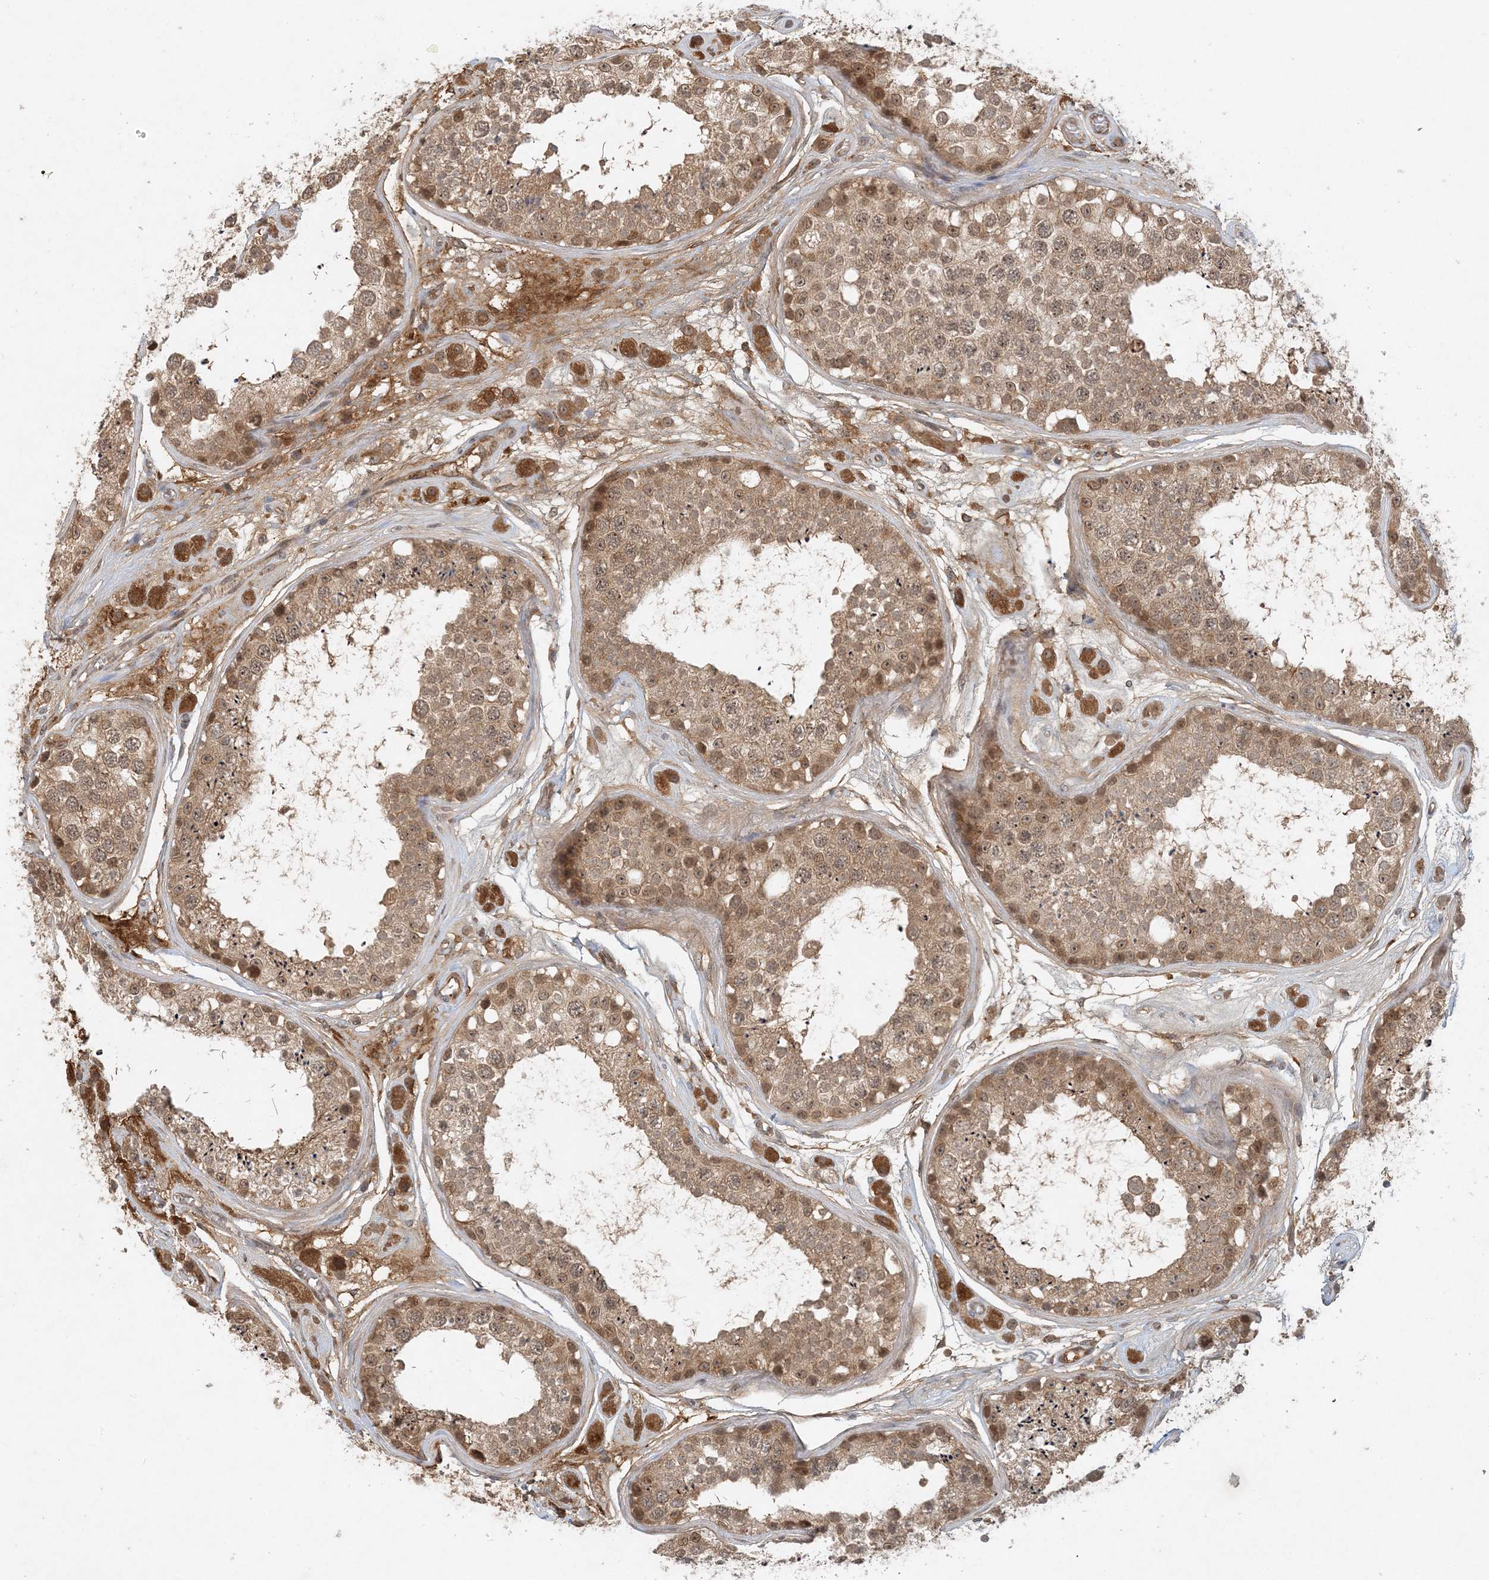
{"staining": {"intensity": "moderate", "quantity": ">75%", "location": "cytoplasmic/membranous,nuclear"}, "tissue": "testis", "cell_type": "Cells in seminiferous ducts", "image_type": "normal", "snomed": [{"axis": "morphology", "description": "Normal tissue, NOS"}, {"axis": "topography", "description": "Testis"}], "caption": "A medium amount of moderate cytoplasmic/membranous,nuclear positivity is appreciated in about >75% of cells in seminiferous ducts in normal testis.", "gene": "ZCCHC4", "patient": {"sex": "male", "age": 25}}